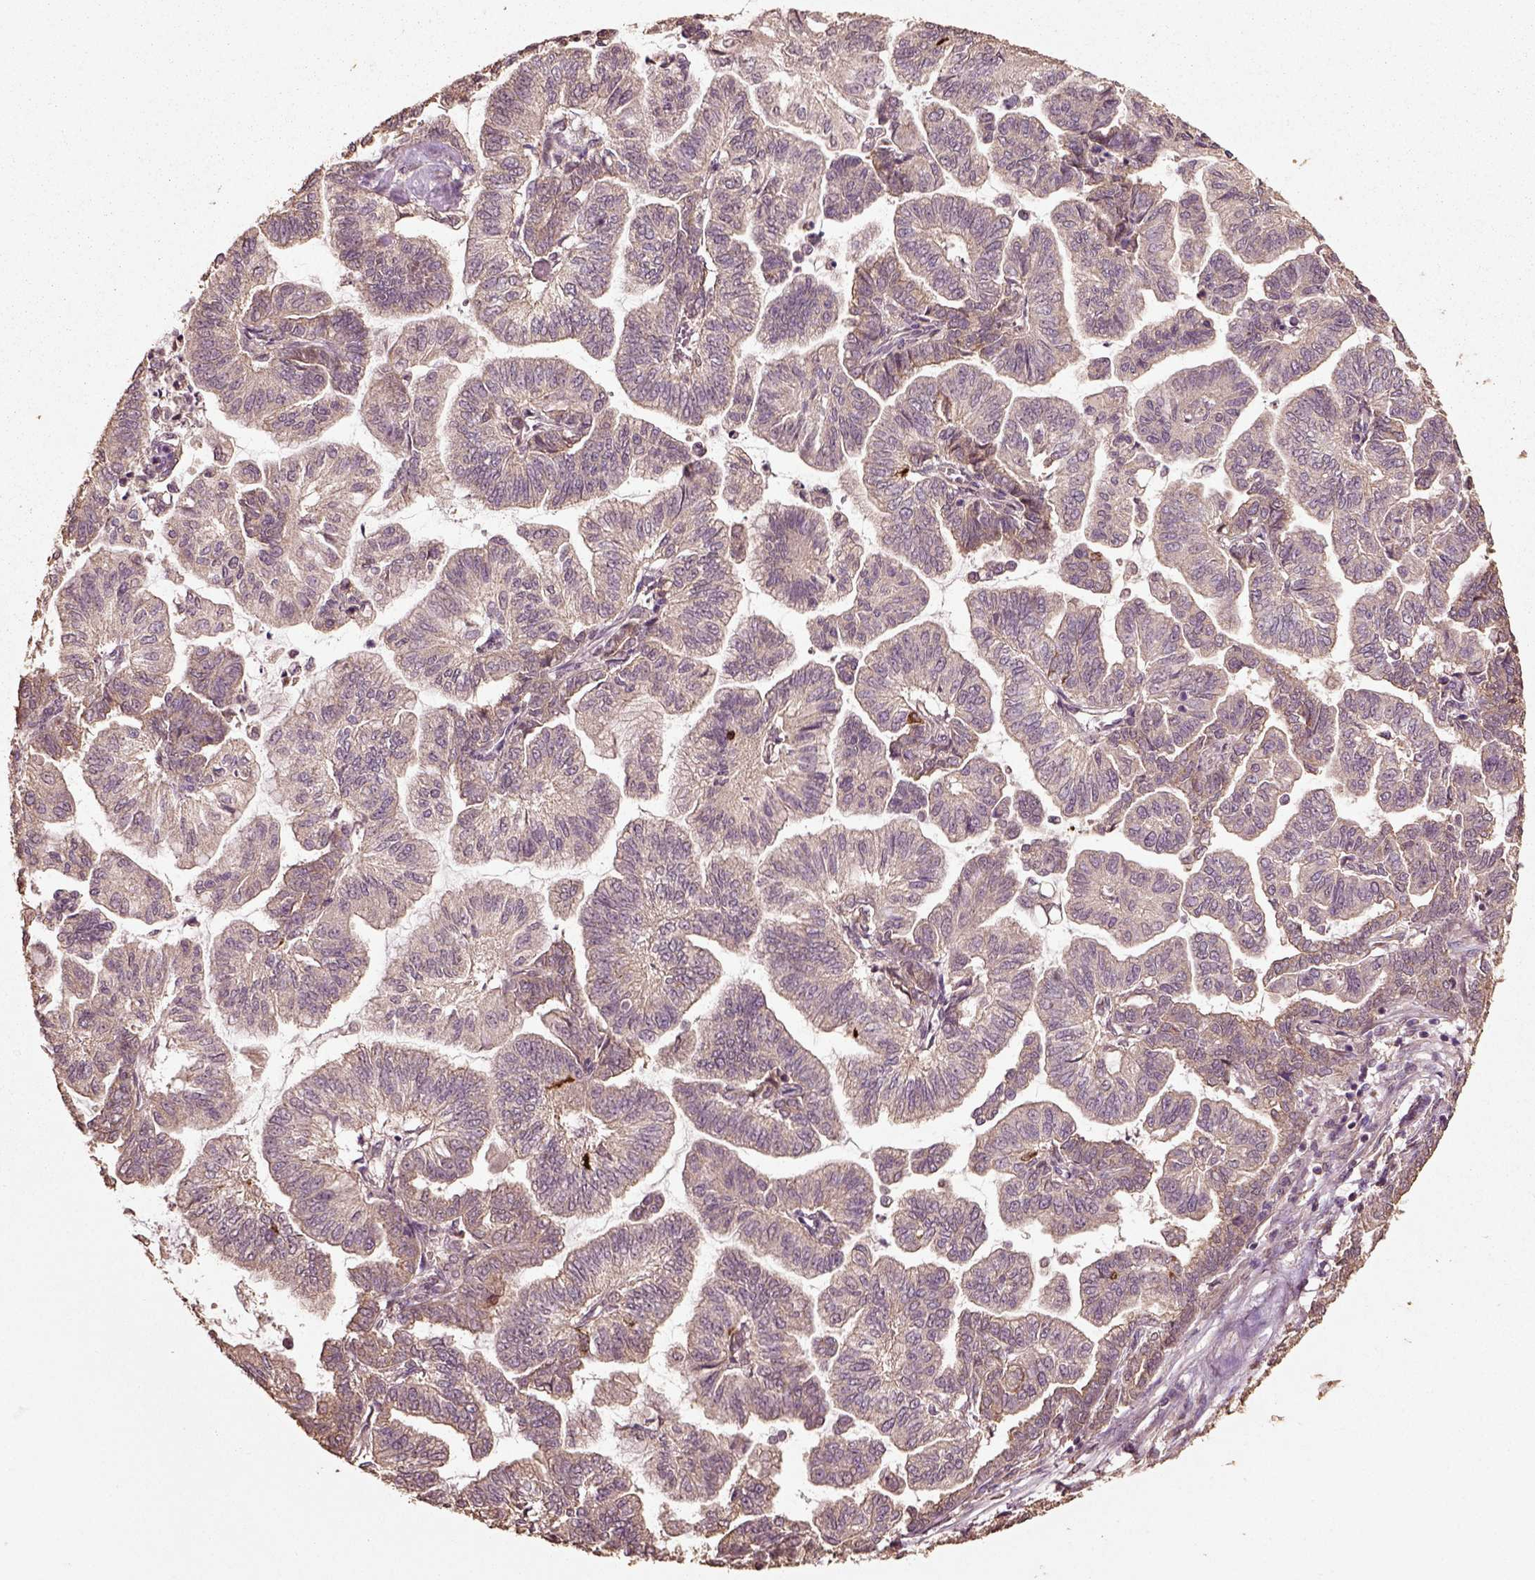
{"staining": {"intensity": "weak", "quantity": "25%-75%", "location": "cytoplasmic/membranous"}, "tissue": "stomach cancer", "cell_type": "Tumor cells", "image_type": "cancer", "snomed": [{"axis": "morphology", "description": "Adenocarcinoma, NOS"}, {"axis": "topography", "description": "Stomach"}], "caption": "IHC micrograph of human stomach cancer (adenocarcinoma) stained for a protein (brown), which reveals low levels of weak cytoplasmic/membranous staining in approximately 25%-75% of tumor cells.", "gene": "ERV3-1", "patient": {"sex": "male", "age": 83}}